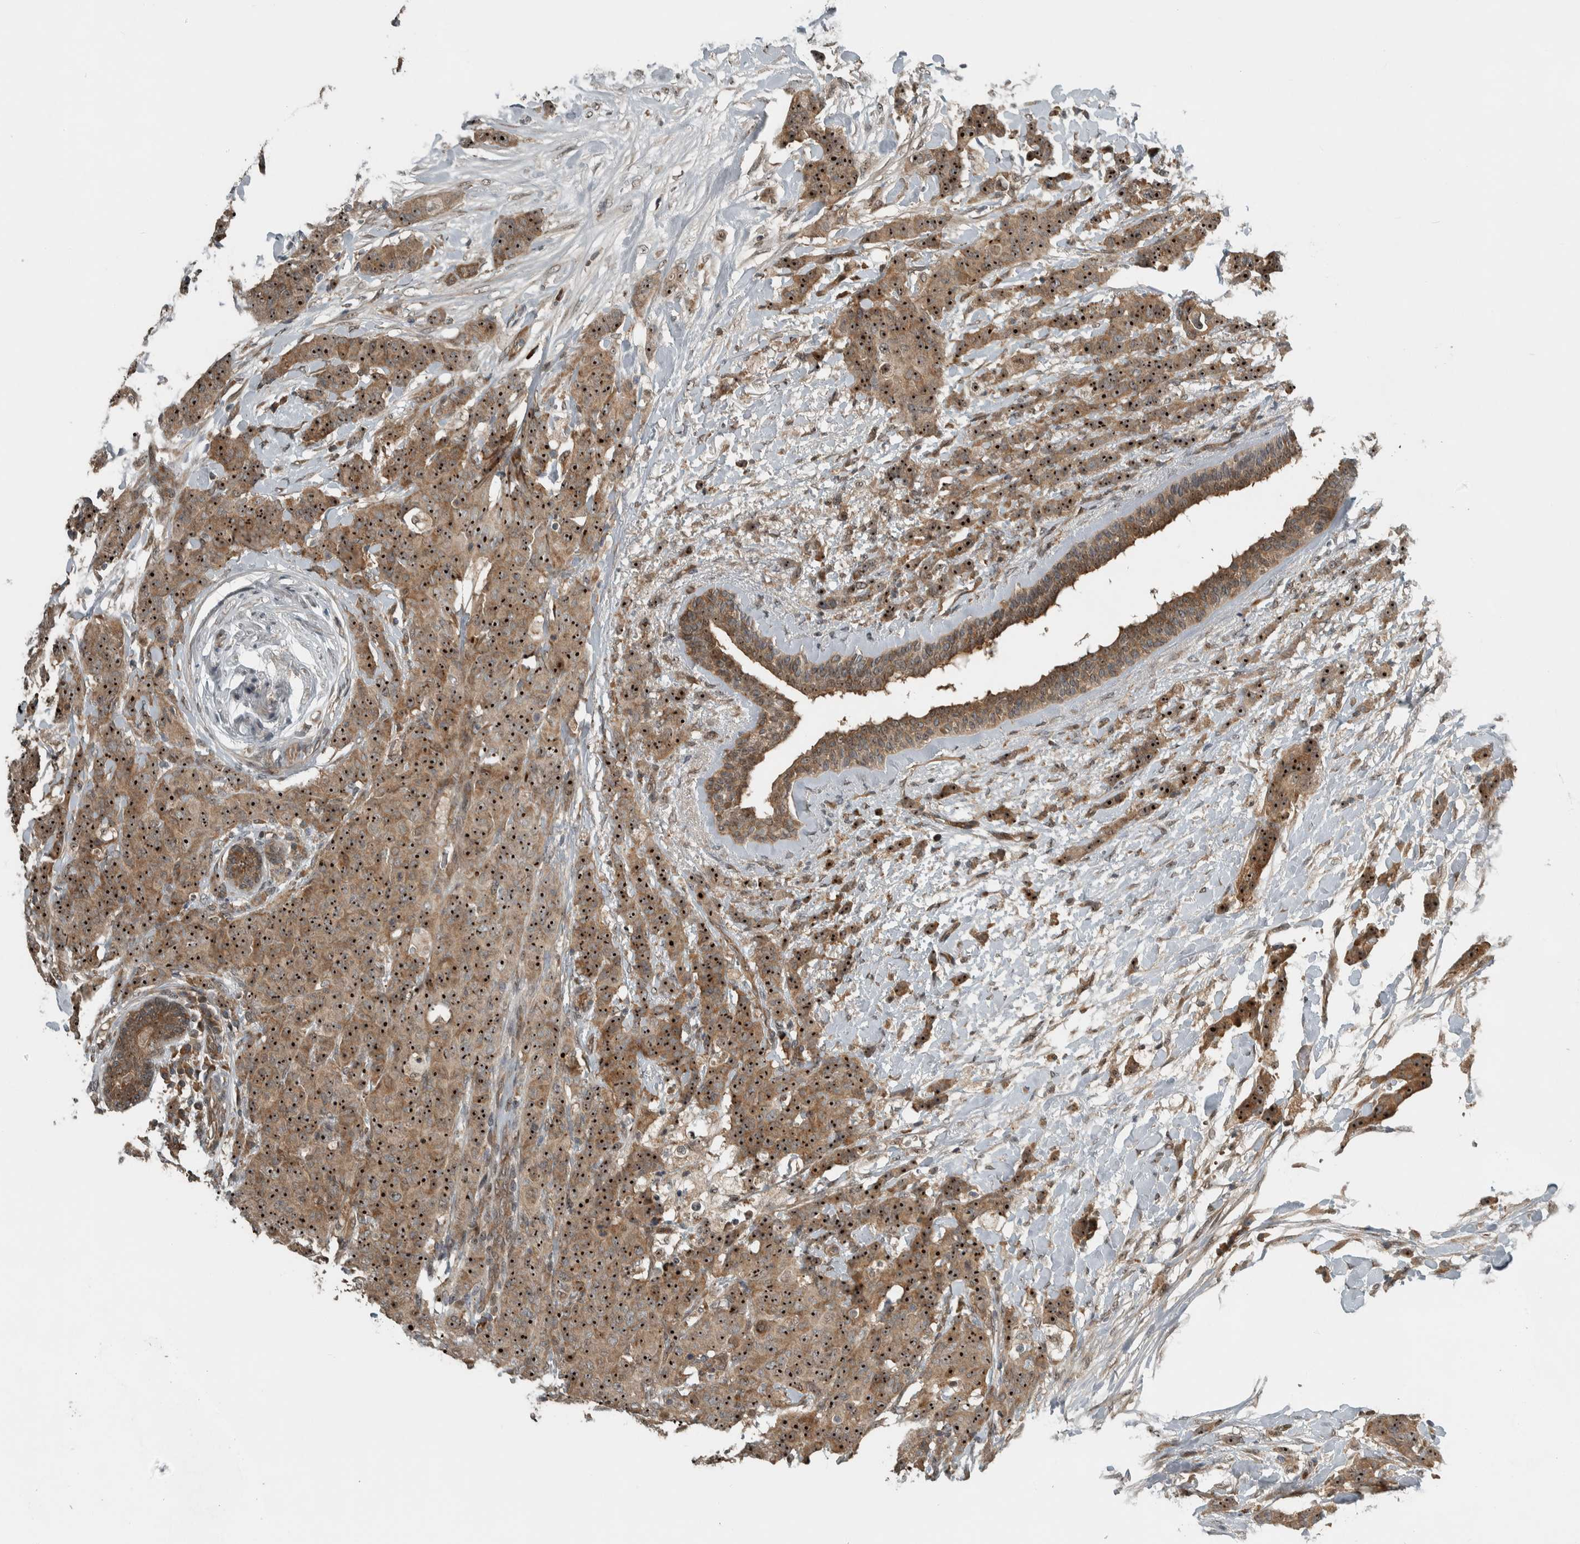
{"staining": {"intensity": "strong", "quantity": ">75%", "location": "cytoplasmic/membranous,nuclear"}, "tissue": "breast cancer", "cell_type": "Tumor cells", "image_type": "cancer", "snomed": [{"axis": "morphology", "description": "Normal tissue, NOS"}, {"axis": "morphology", "description": "Duct carcinoma"}, {"axis": "topography", "description": "Breast"}], "caption": "Breast cancer was stained to show a protein in brown. There is high levels of strong cytoplasmic/membranous and nuclear expression in approximately >75% of tumor cells. The staining was performed using DAB, with brown indicating positive protein expression. Nuclei are stained blue with hematoxylin.", "gene": "XPO5", "patient": {"sex": "female", "age": 40}}